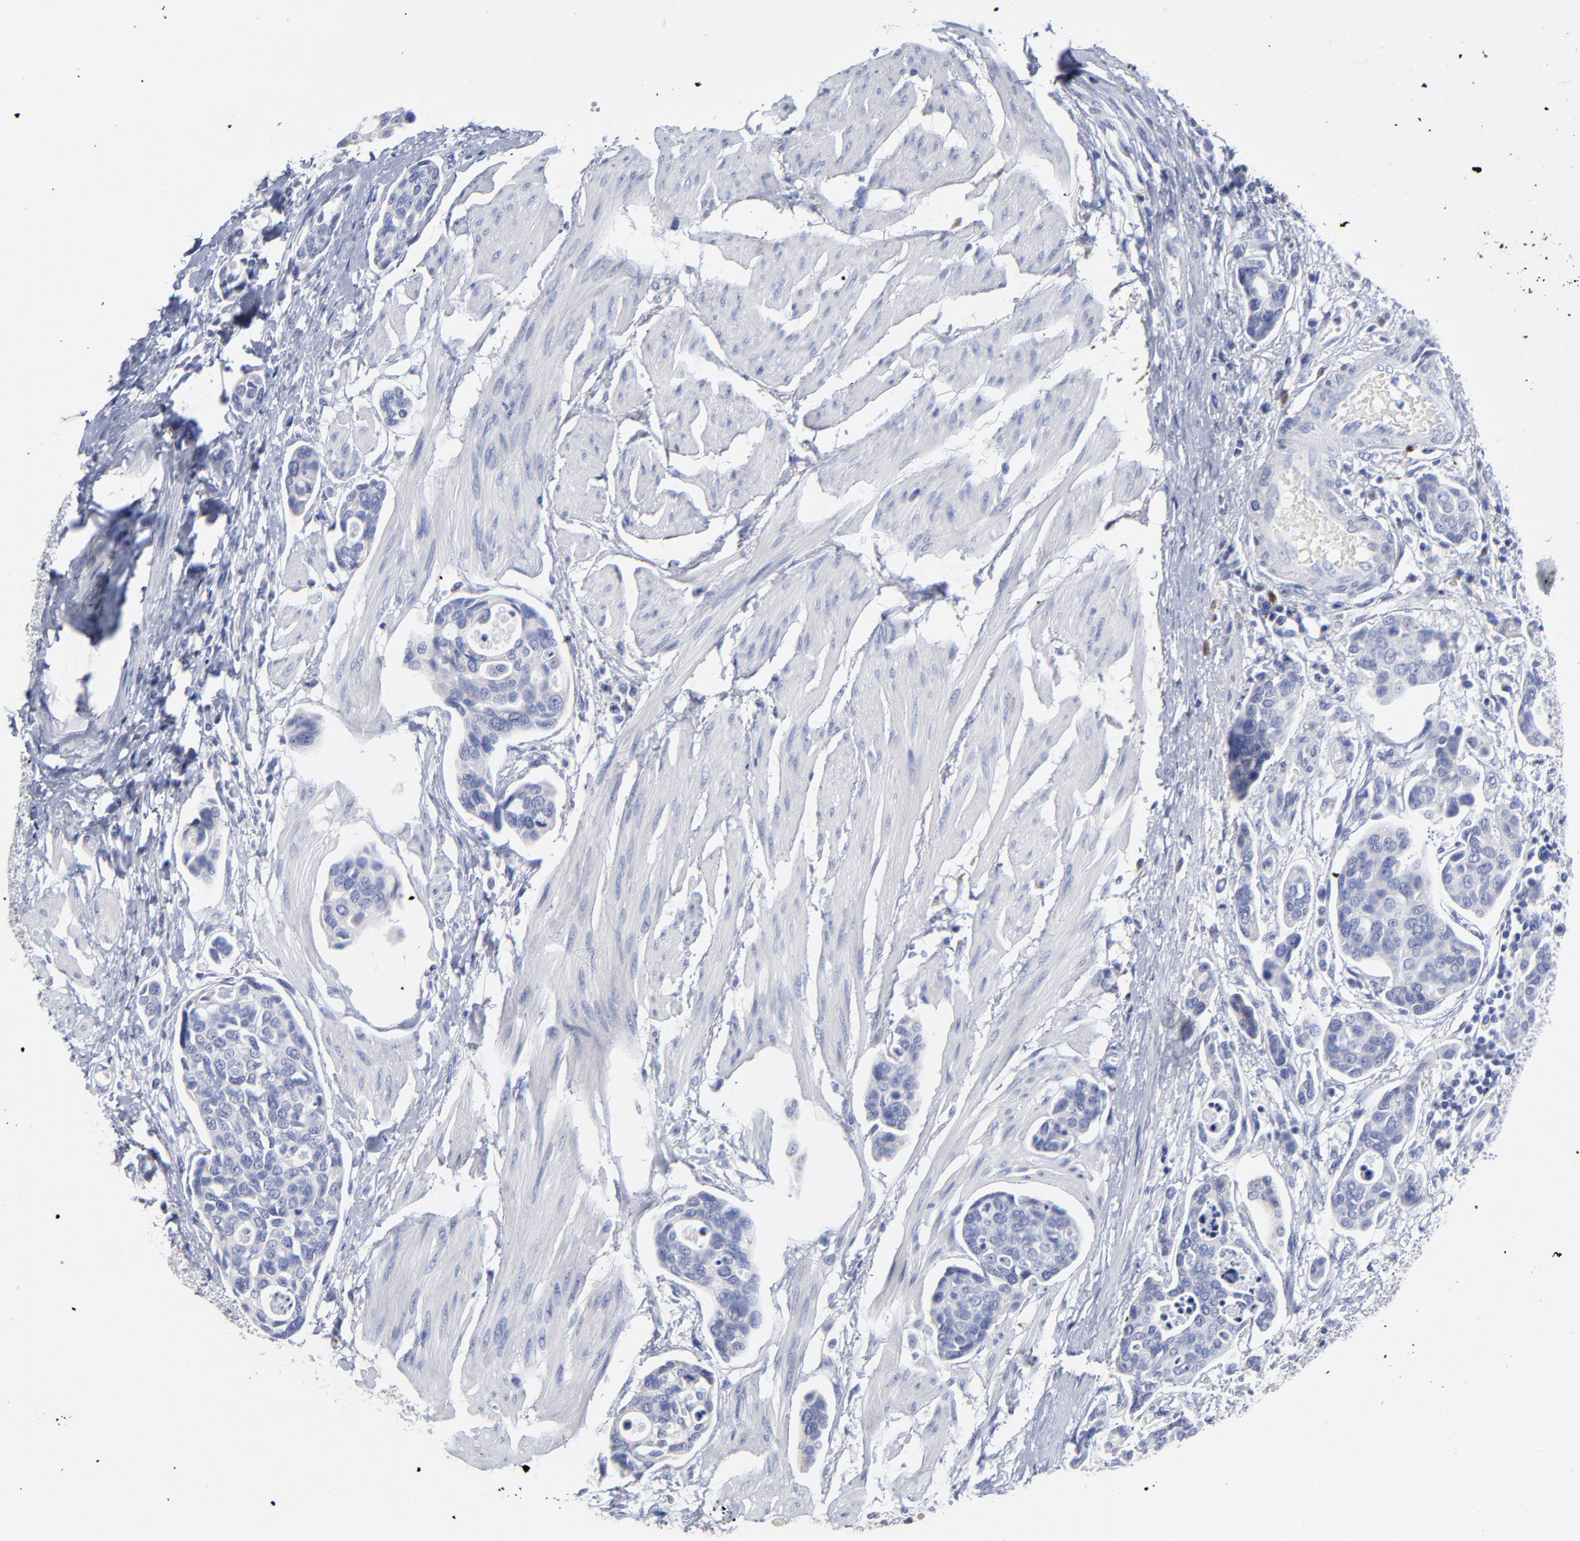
{"staining": {"intensity": "negative", "quantity": "none", "location": "none"}, "tissue": "urothelial cancer", "cell_type": "Tumor cells", "image_type": "cancer", "snomed": [{"axis": "morphology", "description": "Urothelial carcinoma, High grade"}, {"axis": "topography", "description": "Urinary bladder"}], "caption": "Tumor cells are negative for brown protein staining in urothelial cancer. (DAB immunohistochemistry with hematoxylin counter stain).", "gene": "PTP4A1", "patient": {"sex": "male", "age": 78}}